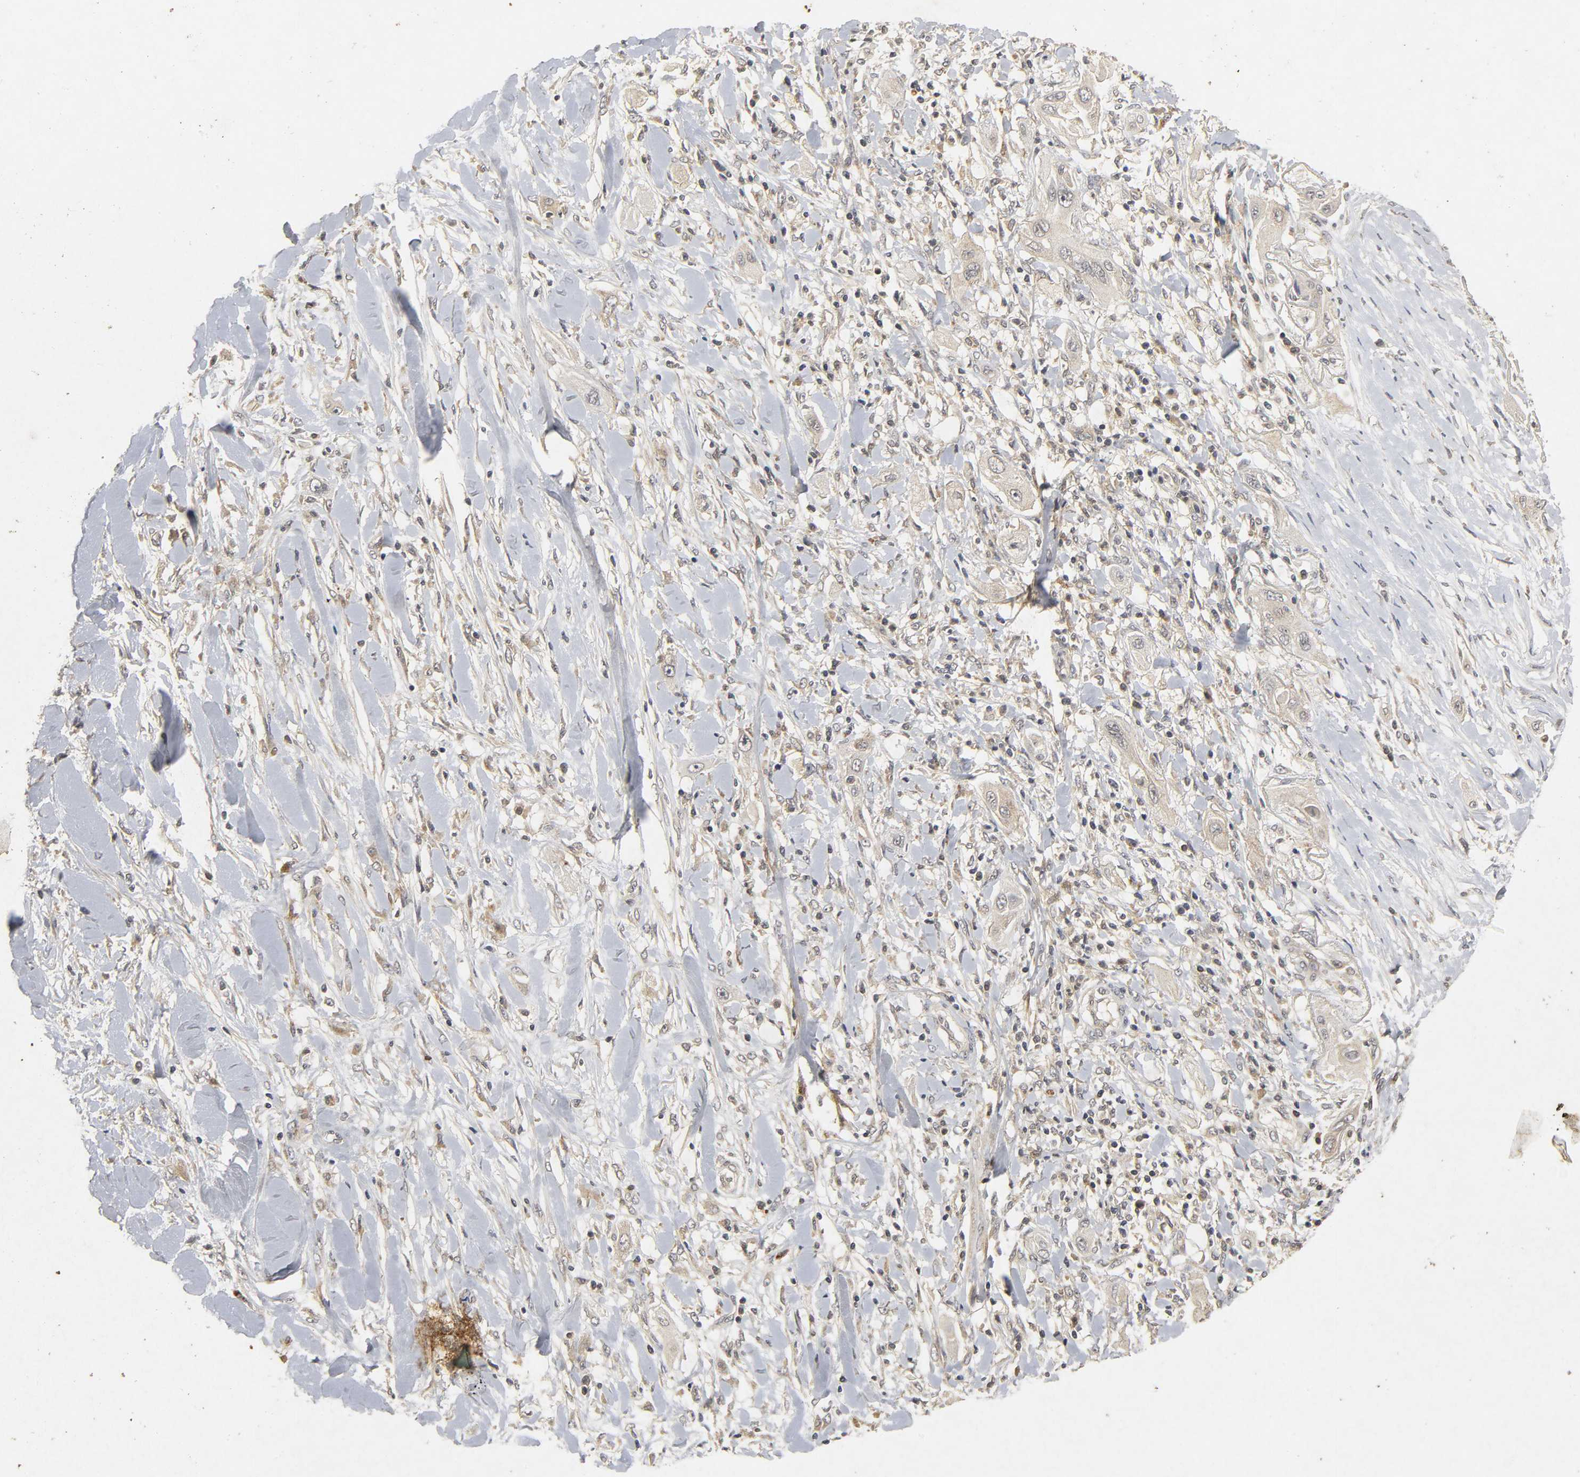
{"staining": {"intensity": "weak", "quantity": "25%-75%", "location": "cytoplasmic/membranous"}, "tissue": "lung cancer", "cell_type": "Tumor cells", "image_type": "cancer", "snomed": [{"axis": "morphology", "description": "Squamous cell carcinoma, NOS"}, {"axis": "topography", "description": "Lung"}], "caption": "Approximately 25%-75% of tumor cells in human lung squamous cell carcinoma show weak cytoplasmic/membranous protein staining as visualized by brown immunohistochemical staining.", "gene": "TRAF6", "patient": {"sex": "female", "age": 47}}